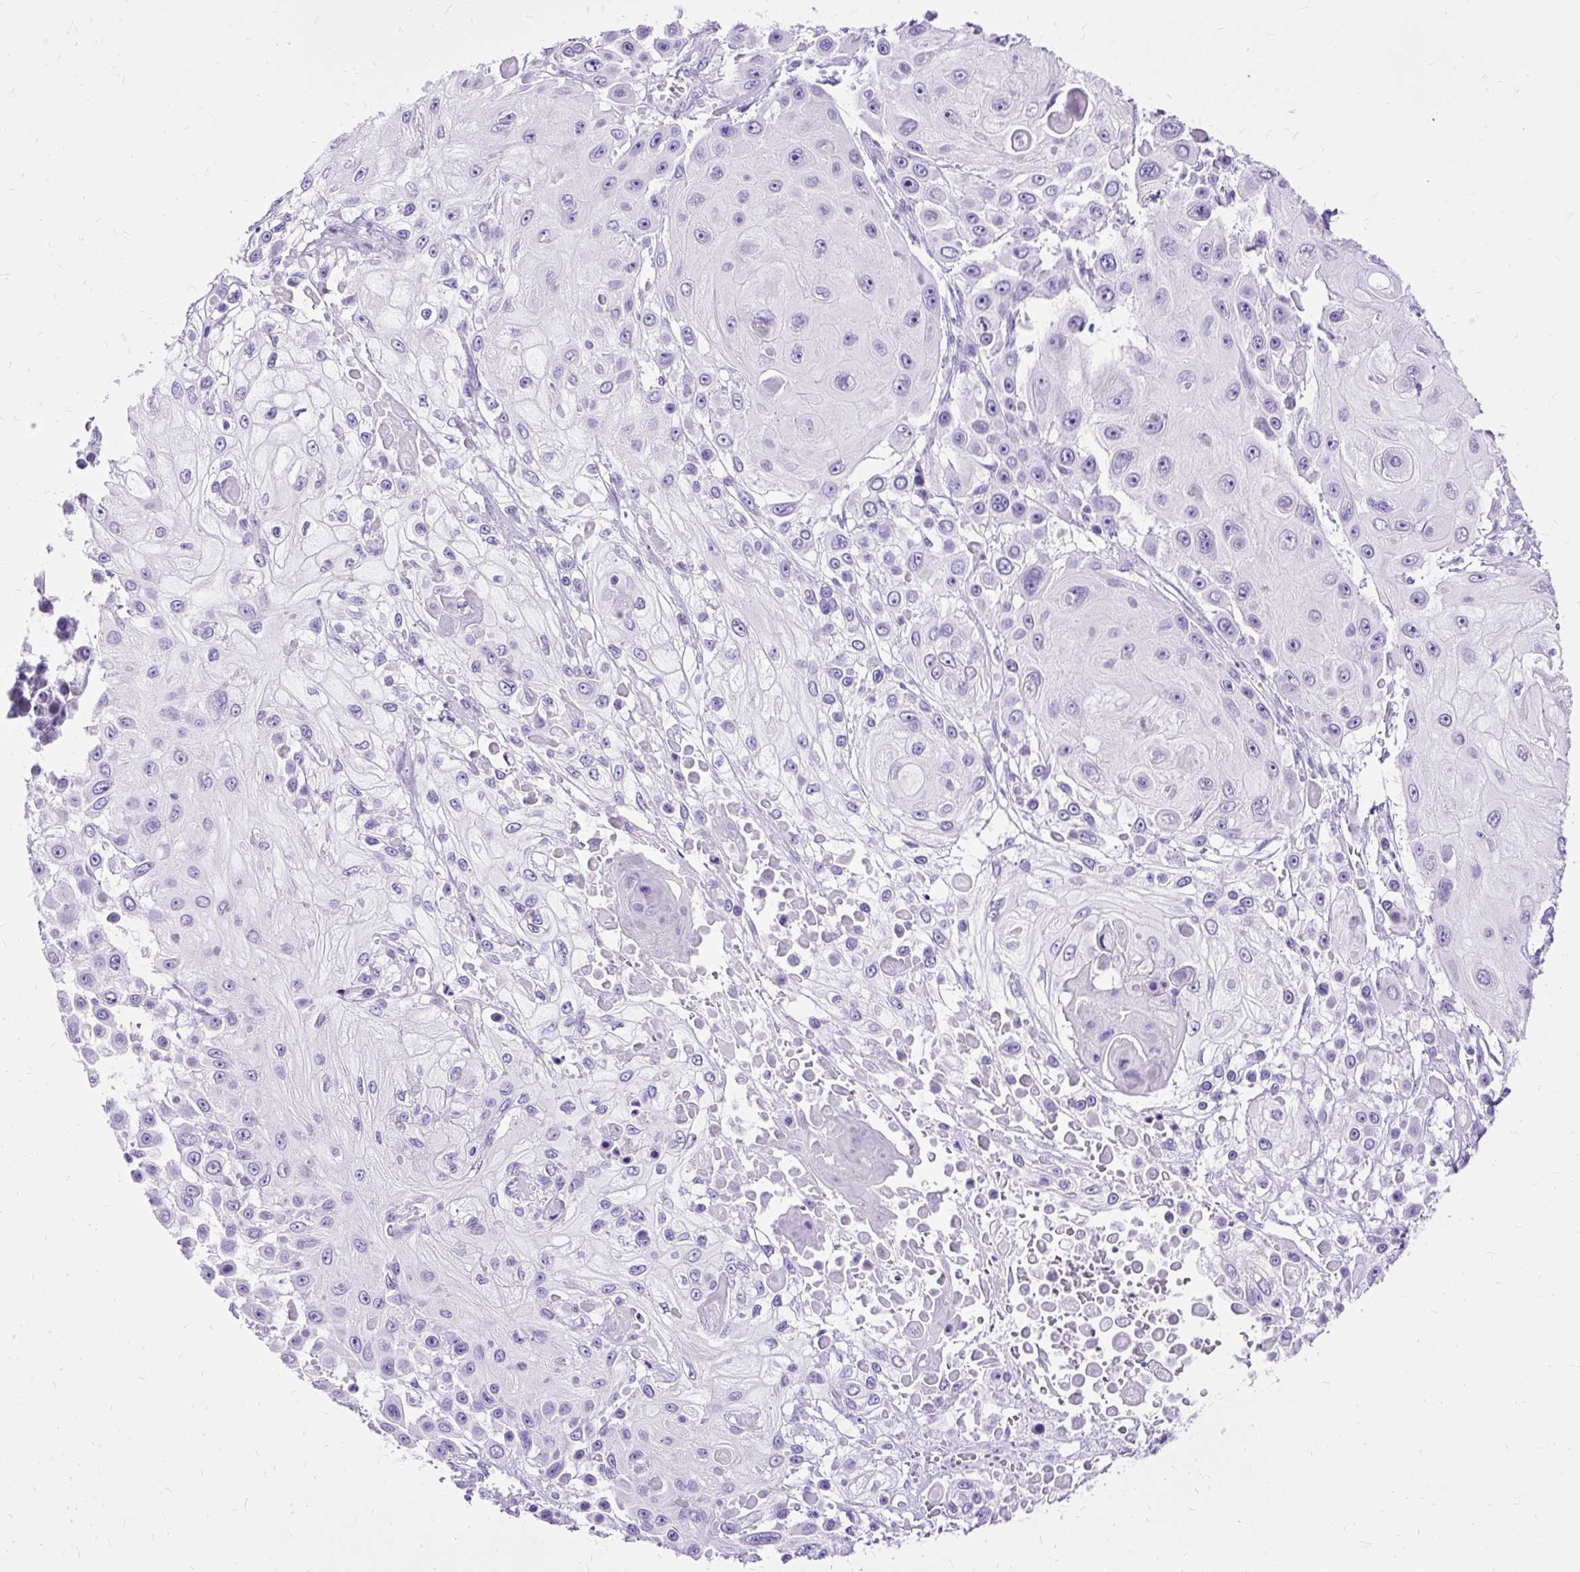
{"staining": {"intensity": "negative", "quantity": "none", "location": "none"}, "tissue": "skin cancer", "cell_type": "Tumor cells", "image_type": "cancer", "snomed": [{"axis": "morphology", "description": "Squamous cell carcinoma, NOS"}, {"axis": "topography", "description": "Skin"}], "caption": "Skin squamous cell carcinoma was stained to show a protein in brown. There is no significant expression in tumor cells.", "gene": "HEY1", "patient": {"sex": "male", "age": 67}}